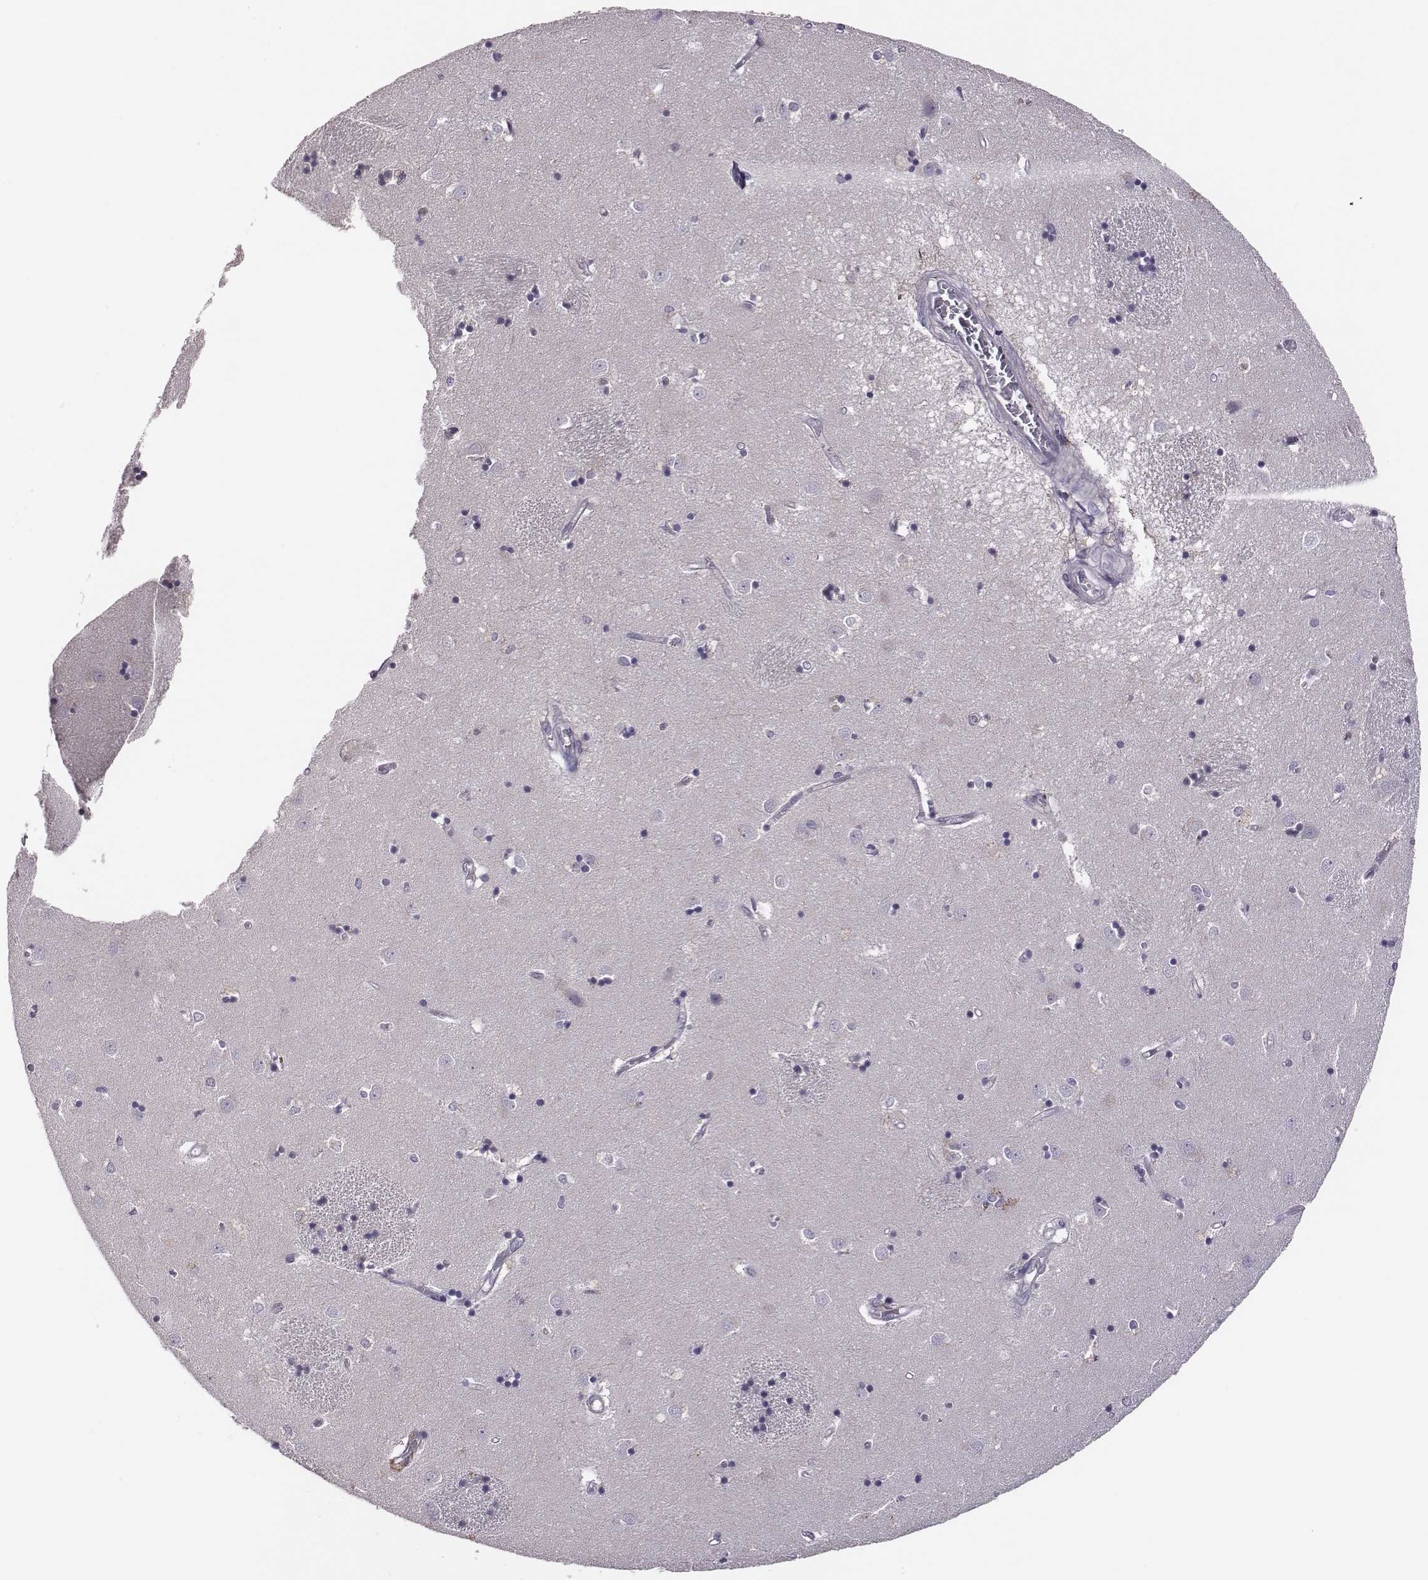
{"staining": {"intensity": "negative", "quantity": "none", "location": "none"}, "tissue": "caudate", "cell_type": "Glial cells", "image_type": "normal", "snomed": [{"axis": "morphology", "description": "Normal tissue, NOS"}, {"axis": "topography", "description": "Lateral ventricle wall"}], "caption": "Image shows no significant protein positivity in glial cells of normal caudate.", "gene": "KMO", "patient": {"sex": "male", "age": 54}}